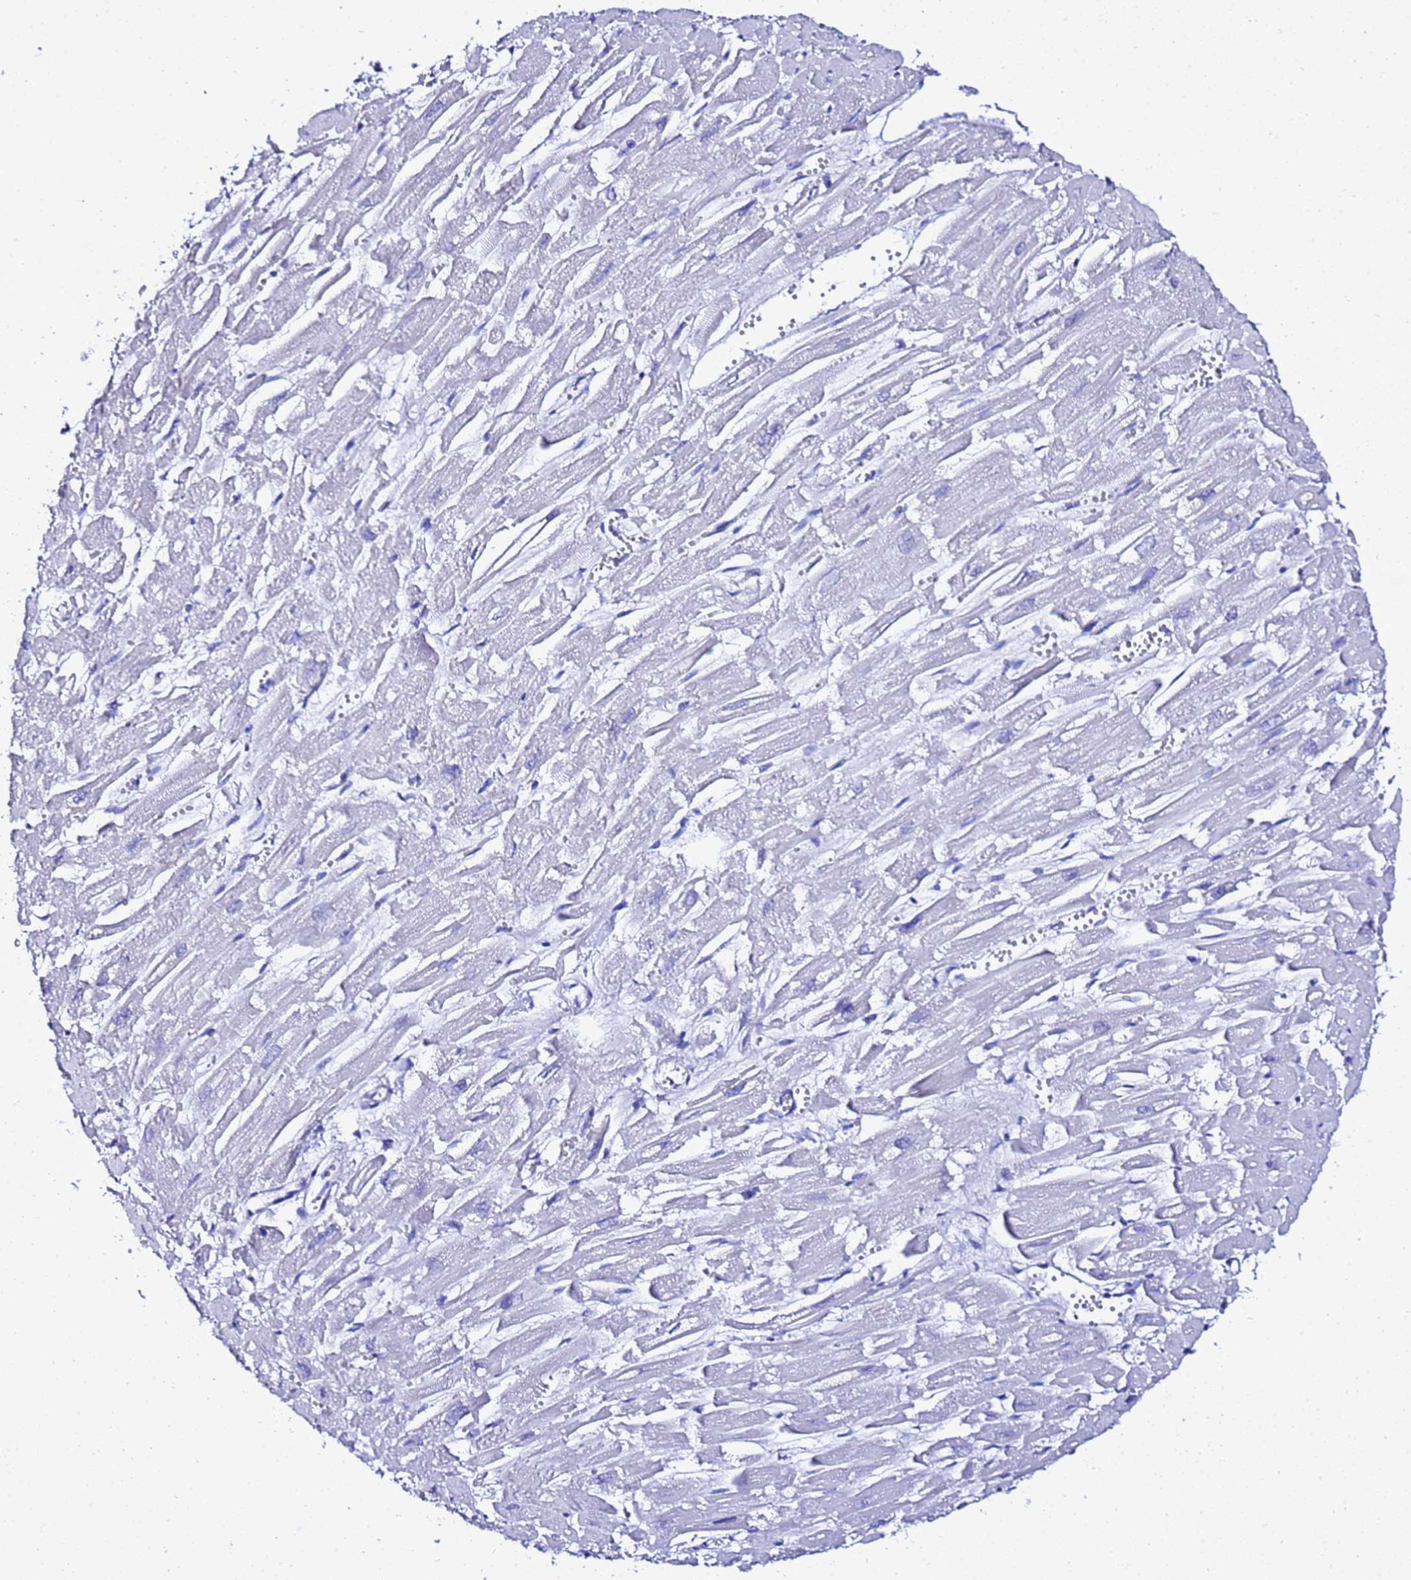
{"staining": {"intensity": "negative", "quantity": "none", "location": "none"}, "tissue": "heart muscle", "cell_type": "Cardiomyocytes", "image_type": "normal", "snomed": [{"axis": "morphology", "description": "Normal tissue, NOS"}, {"axis": "topography", "description": "Heart"}], "caption": "The histopathology image shows no significant staining in cardiomyocytes of heart muscle. The staining was performed using DAB (3,3'-diaminobenzidine) to visualize the protein expression in brown, while the nuclei were stained in blue with hematoxylin (Magnification: 20x).", "gene": "LIPF", "patient": {"sex": "male", "age": 54}}